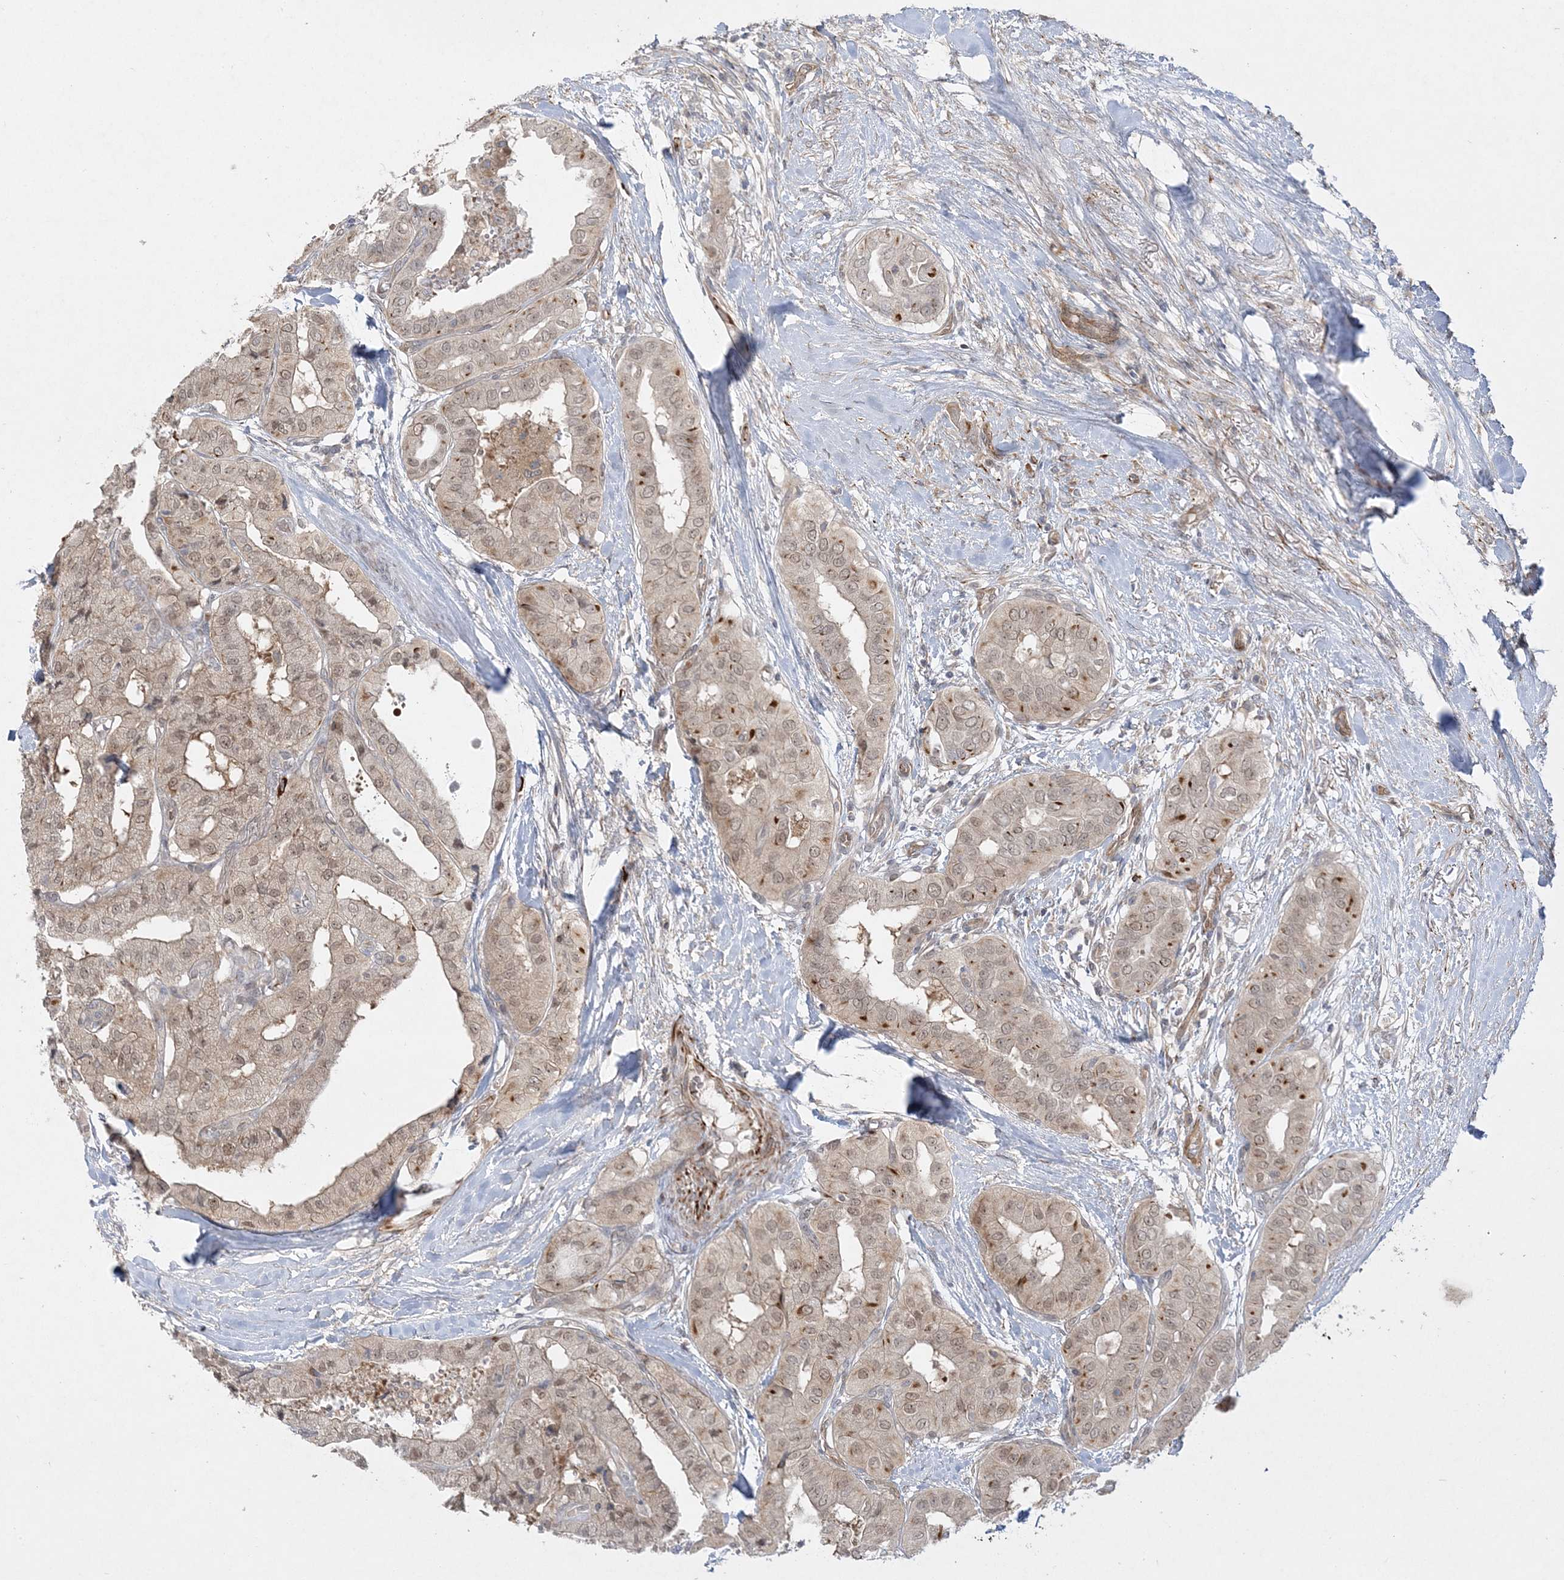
{"staining": {"intensity": "moderate", "quantity": ">75%", "location": "cytoplasmic/membranous,nuclear"}, "tissue": "thyroid cancer", "cell_type": "Tumor cells", "image_type": "cancer", "snomed": [{"axis": "morphology", "description": "Papillary adenocarcinoma, NOS"}, {"axis": "topography", "description": "Thyroid gland"}], "caption": "The histopathology image displays immunohistochemical staining of thyroid papillary adenocarcinoma. There is moderate cytoplasmic/membranous and nuclear expression is seen in approximately >75% of tumor cells.", "gene": "INPP1", "patient": {"sex": "female", "age": 59}}